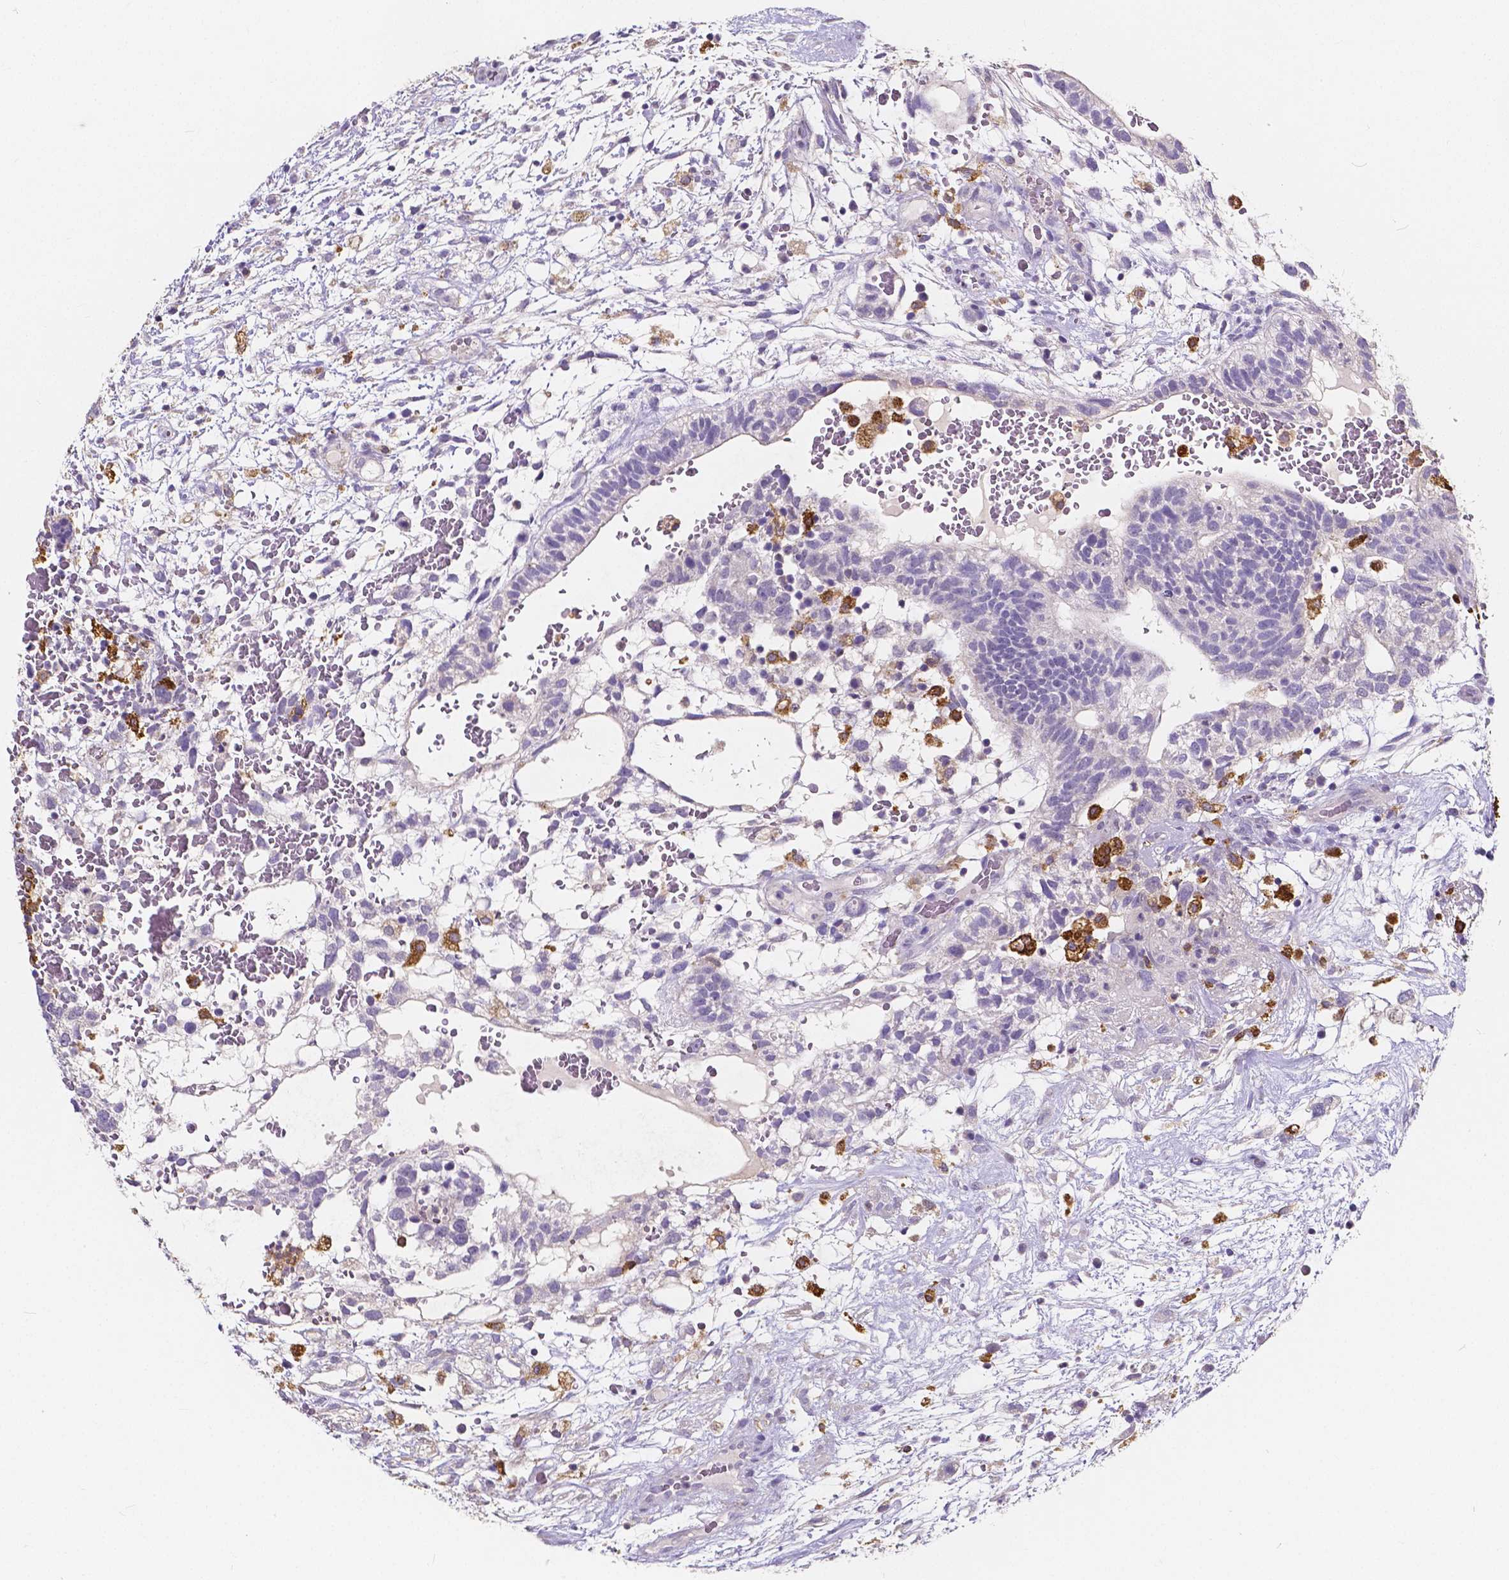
{"staining": {"intensity": "negative", "quantity": "none", "location": "none"}, "tissue": "testis cancer", "cell_type": "Tumor cells", "image_type": "cancer", "snomed": [{"axis": "morphology", "description": "Normal tissue, NOS"}, {"axis": "morphology", "description": "Carcinoma, Embryonal, NOS"}, {"axis": "topography", "description": "Testis"}], "caption": "Human testis cancer stained for a protein using IHC reveals no positivity in tumor cells.", "gene": "ACP5", "patient": {"sex": "male", "age": 32}}